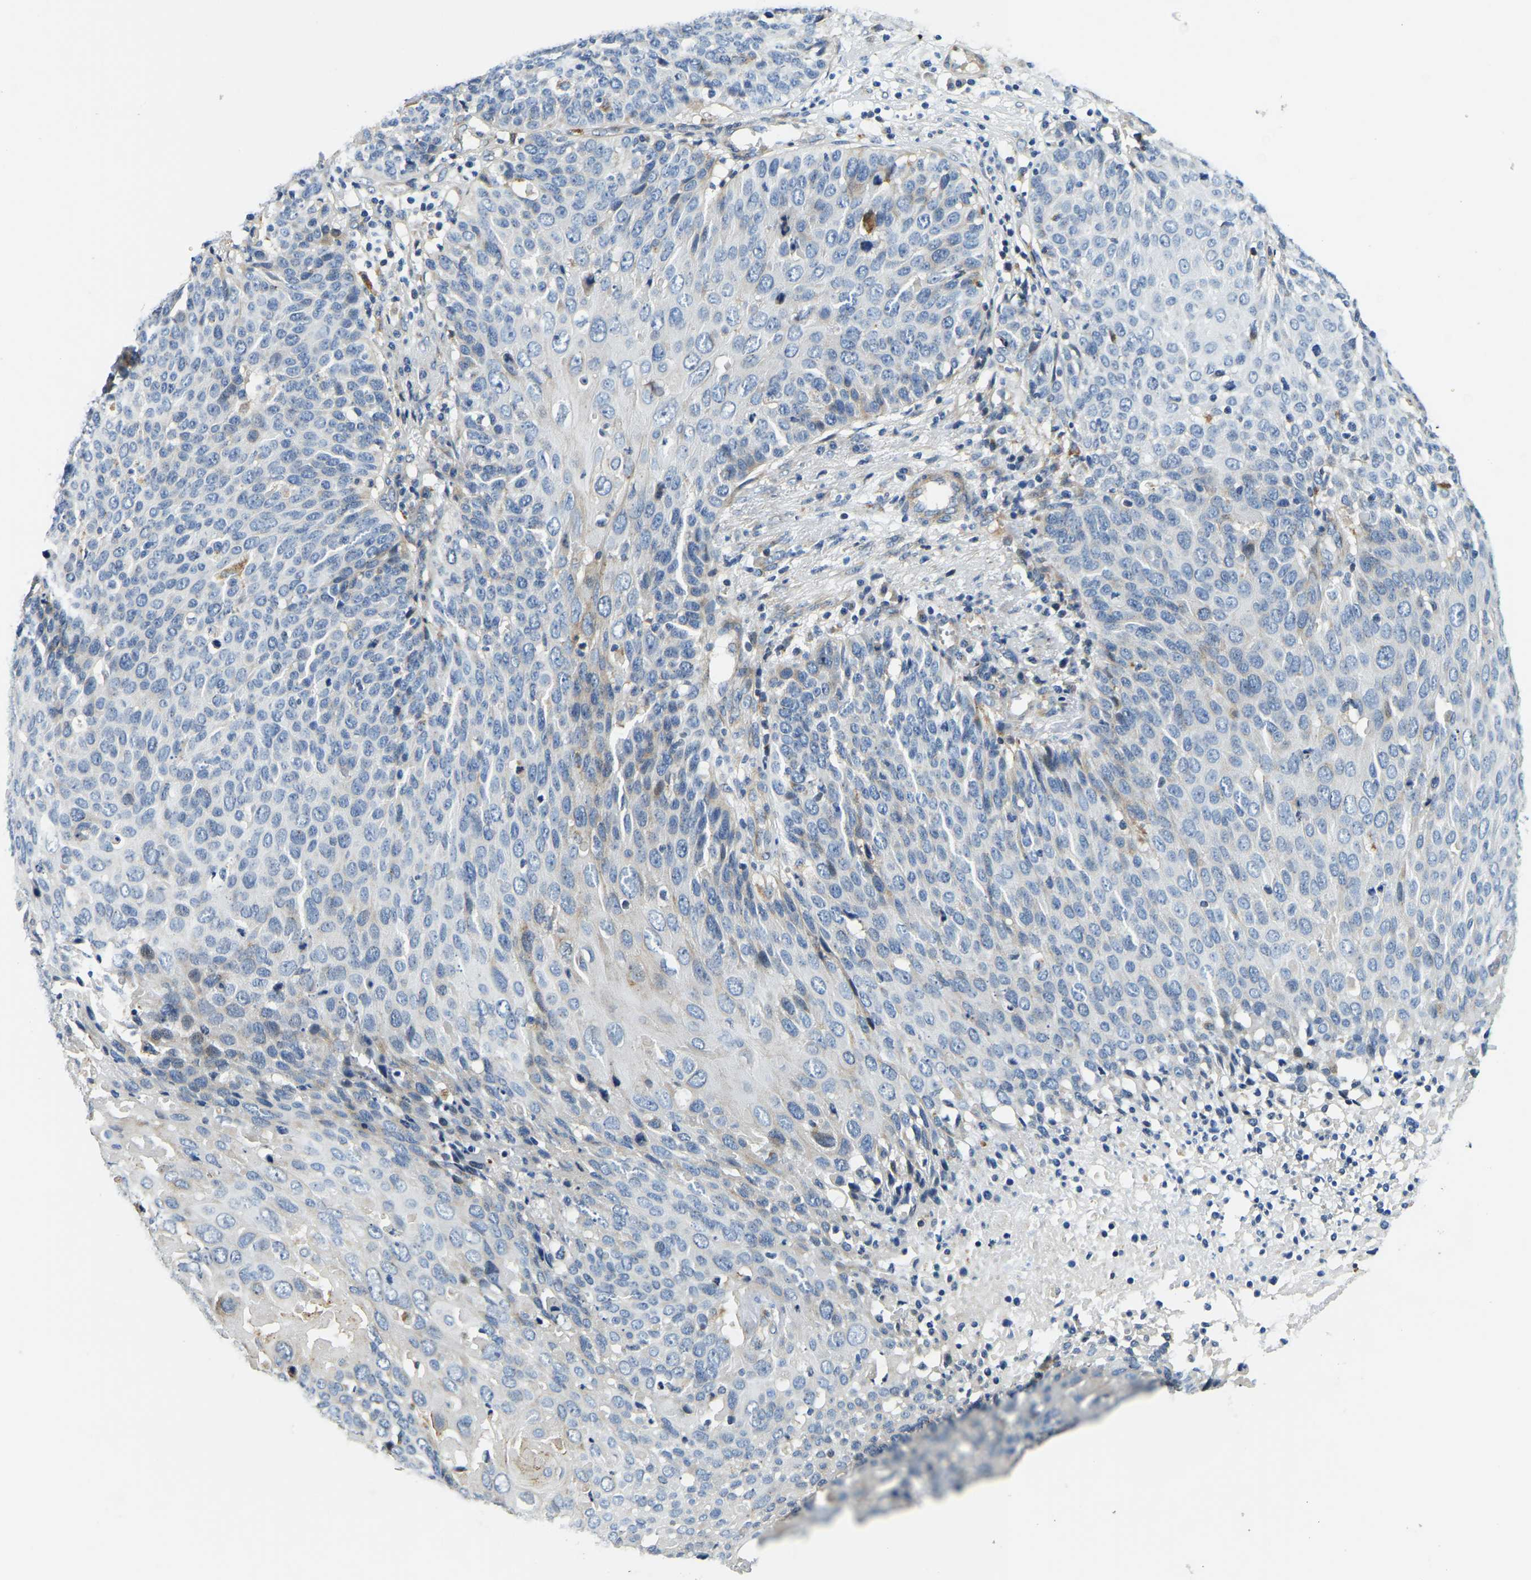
{"staining": {"intensity": "weak", "quantity": "<25%", "location": "cytoplasmic/membranous"}, "tissue": "cervical cancer", "cell_type": "Tumor cells", "image_type": "cancer", "snomed": [{"axis": "morphology", "description": "Squamous cell carcinoma, NOS"}, {"axis": "topography", "description": "Cervix"}], "caption": "Cervical cancer (squamous cell carcinoma) was stained to show a protein in brown. There is no significant positivity in tumor cells. Nuclei are stained in blue.", "gene": "RNF39", "patient": {"sex": "female", "age": 74}}